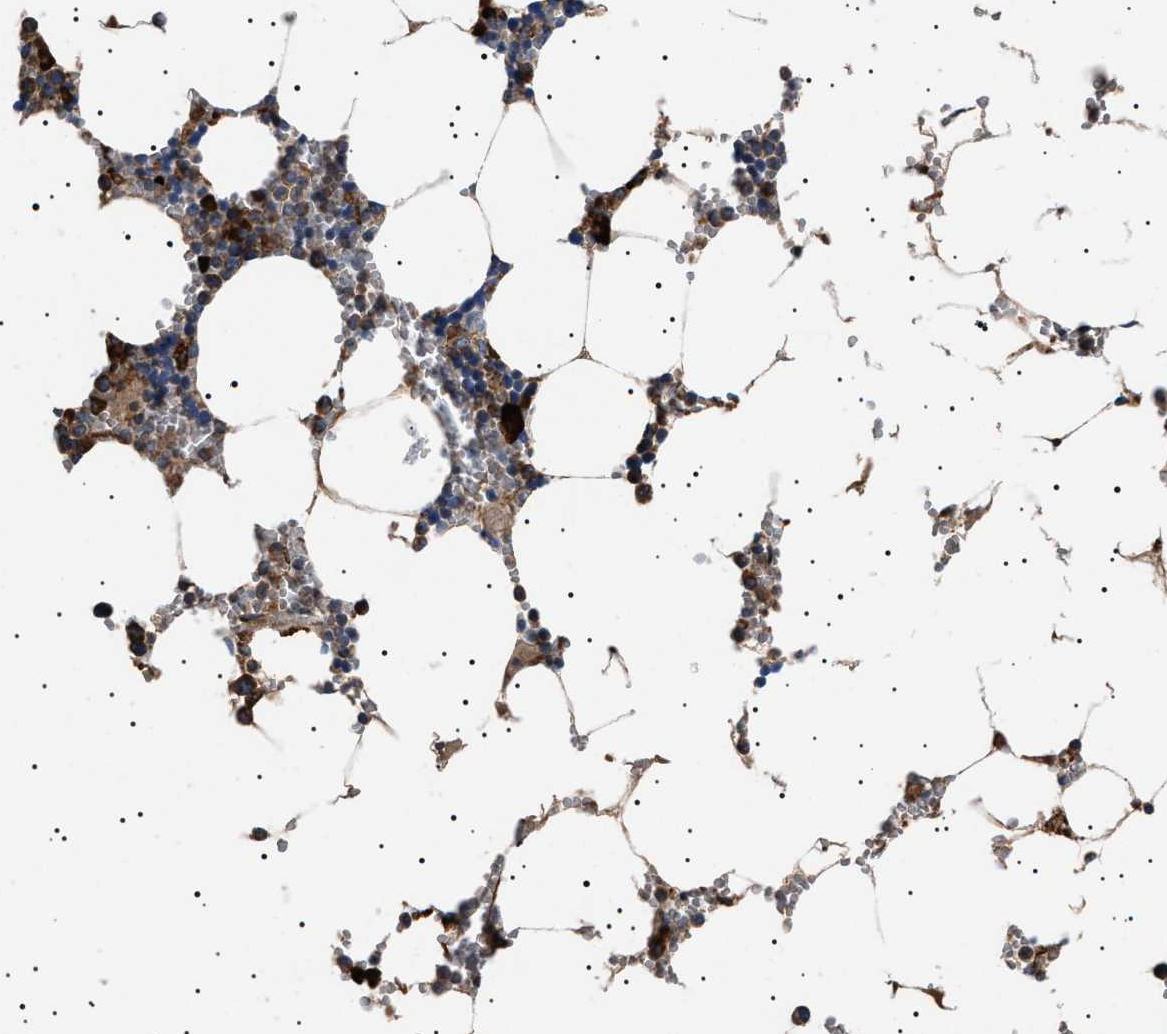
{"staining": {"intensity": "strong", "quantity": "25%-75%", "location": "cytoplasmic/membranous"}, "tissue": "bone marrow", "cell_type": "Hematopoietic cells", "image_type": "normal", "snomed": [{"axis": "morphology", "description": "Normal tissue, NOS"}, {"axis": "topography", "description": "Bone marrow"}], "caption": "The photomicrograph reveals a brown stain indicating the presence of a protein in the cytoplasmic/membranous of hematopoietic cells in bone marrow.", "gene": "TOP1MT", "patient": {"sex": "male", "age": 70}}